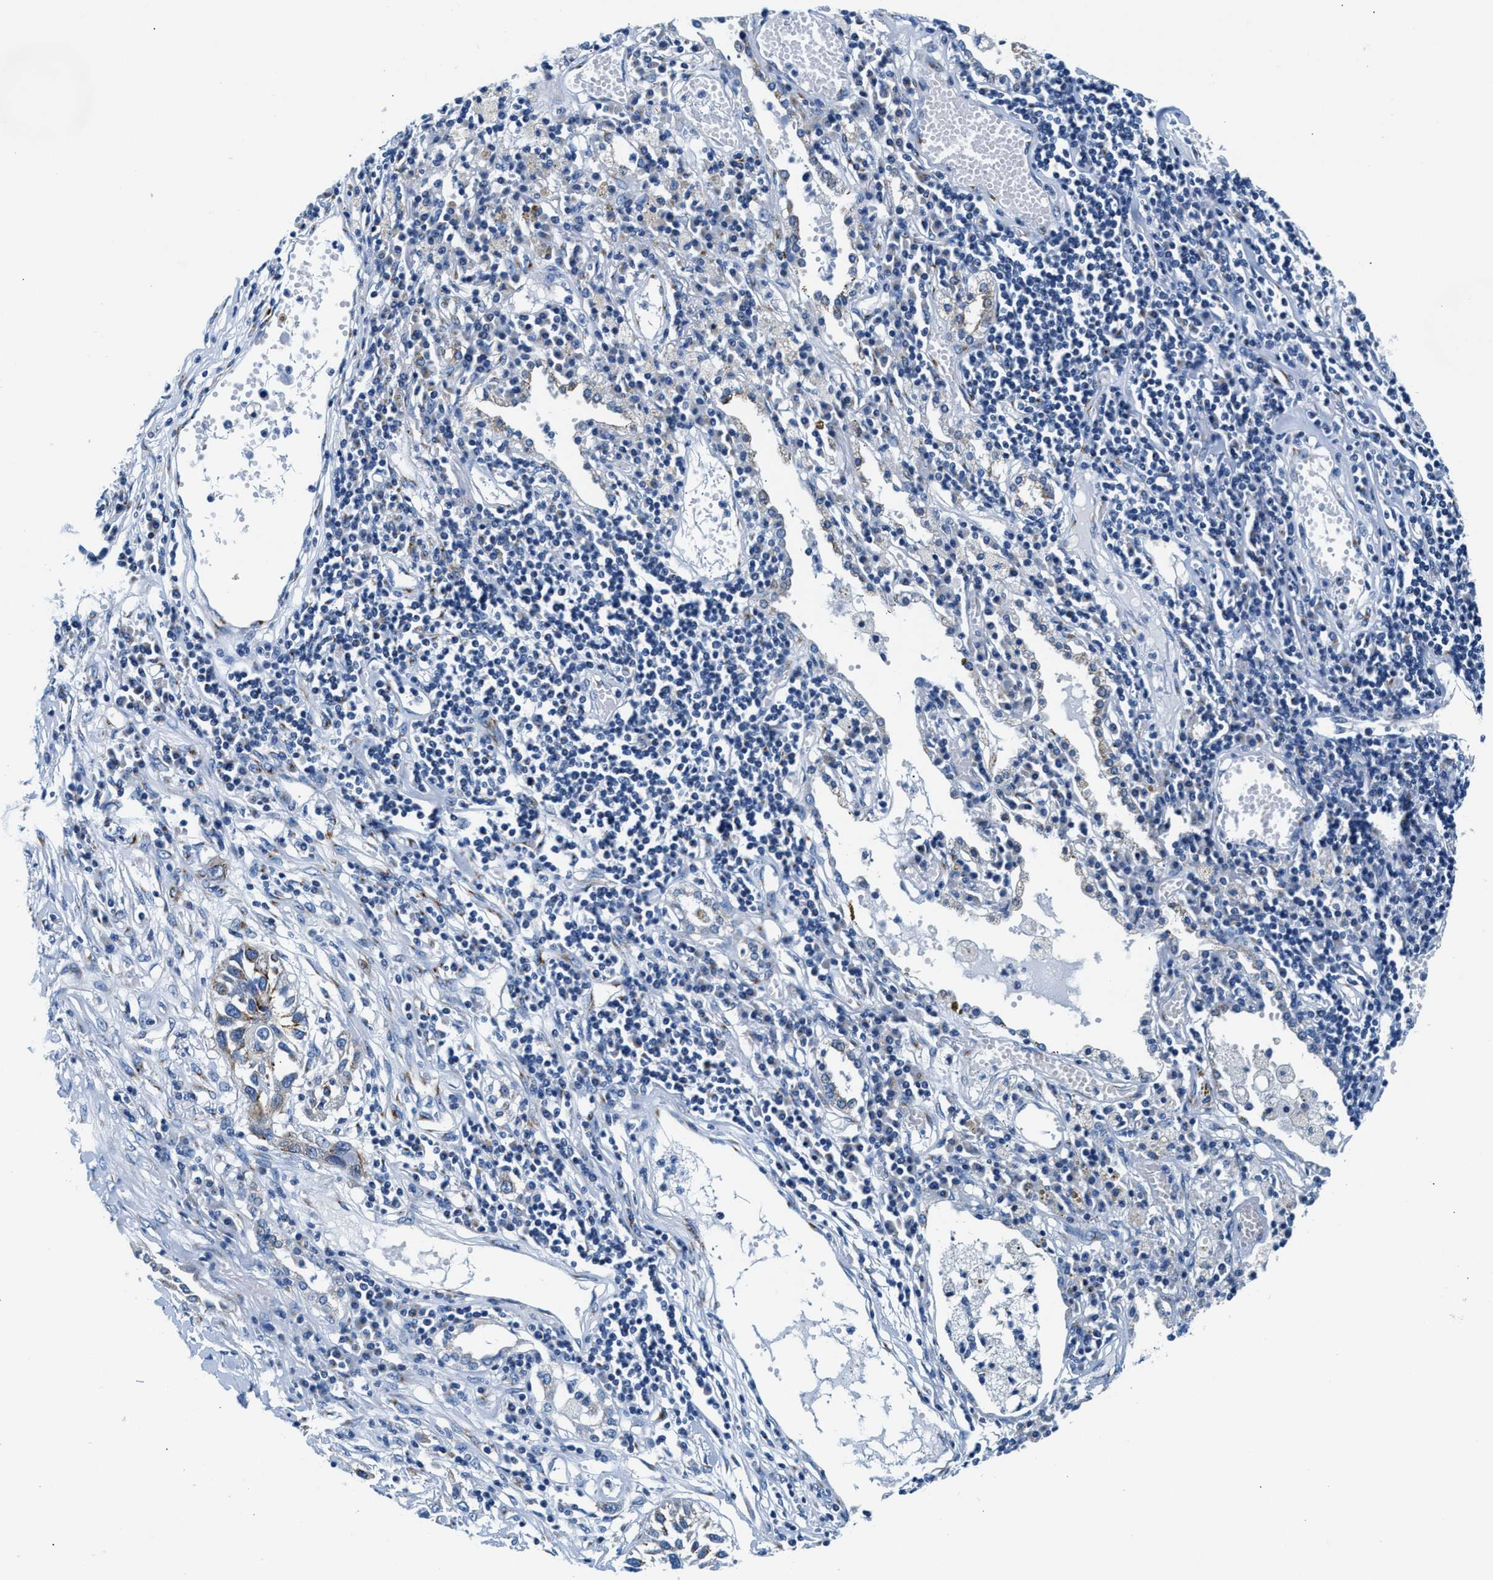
{"staining": {"intensity": "negative", "quantity": "none", "location": "none"}, "tissue": "lung cancer", "cell_type": "Tumor cells", "image_type": "cancer", "snomed": [{"axis": "morphology", "description": "Squamous cell carcinoma, NOS"}, {"axis": "topography", "description": "Lung"}], "caption": "IHC photomicrograph of human squamous cell carcinoma (lung) stained for a protein (brown), which shows no staining in tumor cells.", "gene": "VPS53", "patient": {"sex": "male", "age": 71}}